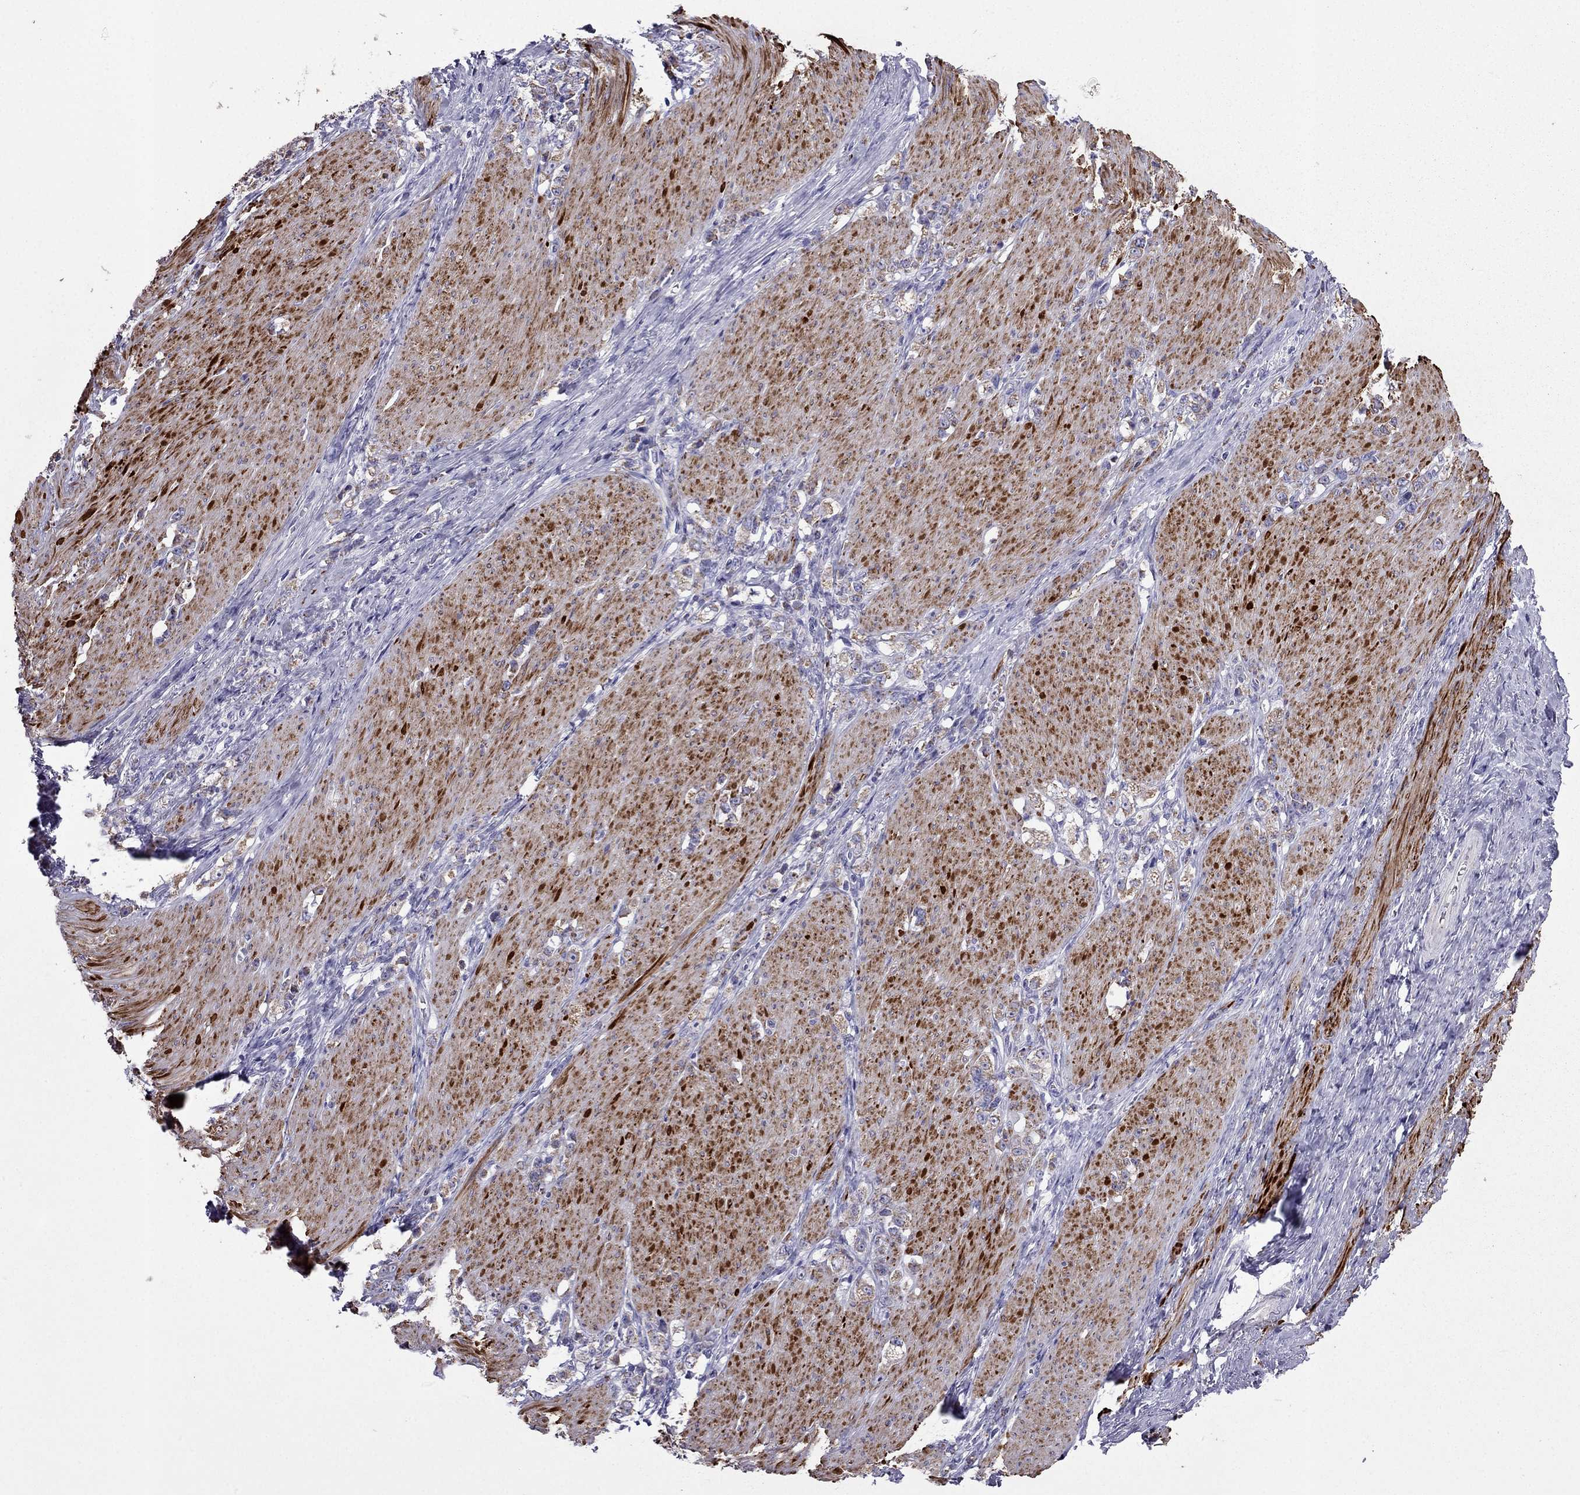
{"staining": {"intensity": "weak", "quantity": ">75%", "location": "cytoplasmic/membranous"}, "tissue": "stomach cancer", "cell_type": "Tumor cells", "image_type": "cancer", "snomed": [{"axis": "morphology", "description": "Adenocarcinoma, NOS"}, {"axis": "topography", "description": "Stomach, lower"}], "caption": "Immunohistochemical staining of human stomach cancer reveals low levels of weak cytoplasmic/membranous protein staining in about >75% of tumor cells.", "gene": "DSC1", "patient": {"sex": "male", "age": 88}}